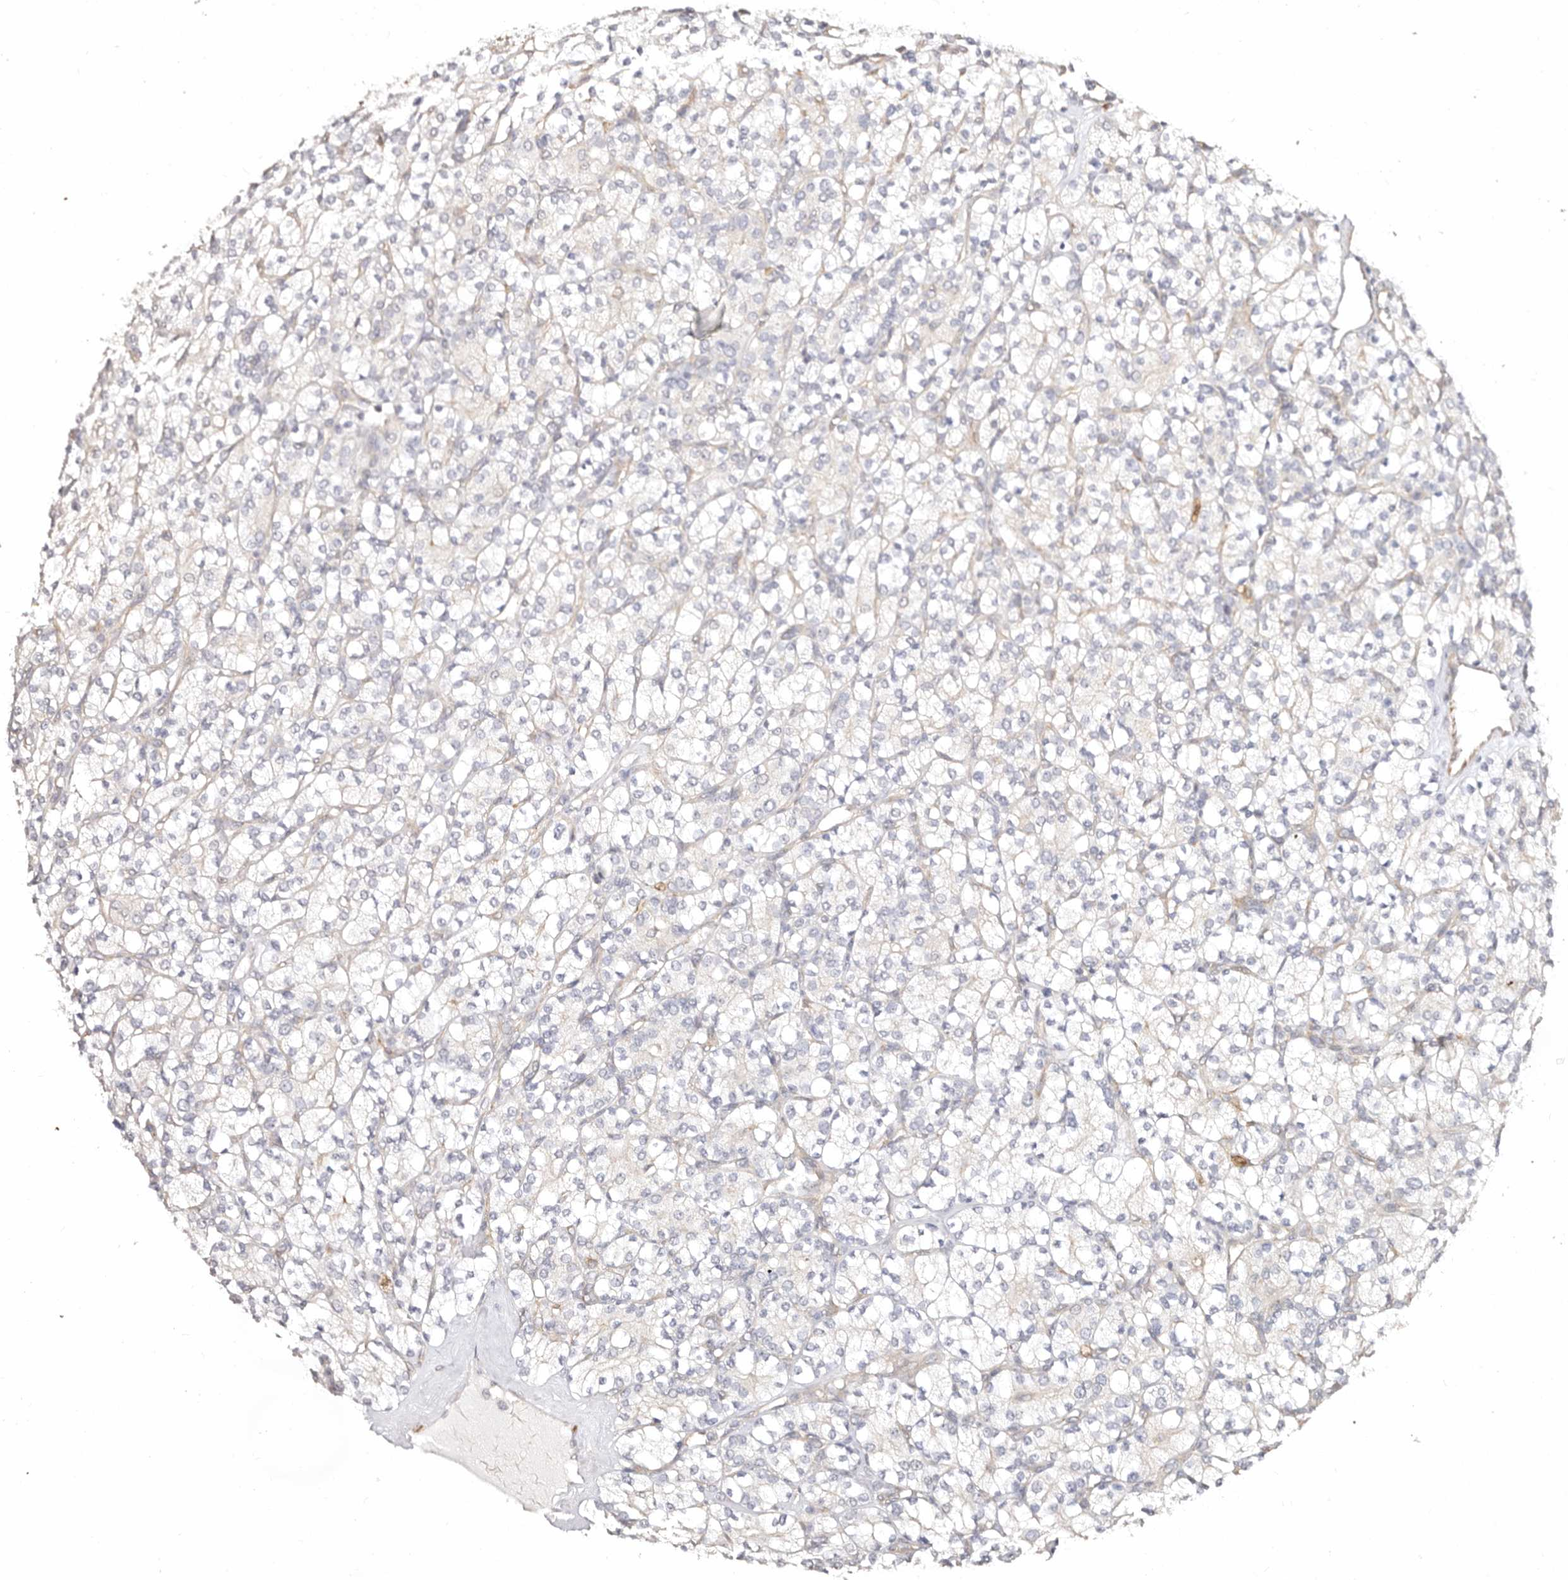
{"staining": {"intensity": "negative", "quantity": "none", "location": "none"}, "tissue": "renal cancer", "cell_type": "Tumor cells", "image_type": "cancer", "snomed": [{"axis": "morphology", "description": "Adenocarcinoma, NOS"}, {"axis": "topography", "description": "Kidney"}], "caption": "IHC micrograph of neoplastic tissue: adenocarcinoma (renal) stained with DAB displays no significant protein staining in tumor cells.", "gene": "BCL2L15", "patient": {"sex": "male", "age": 77}}